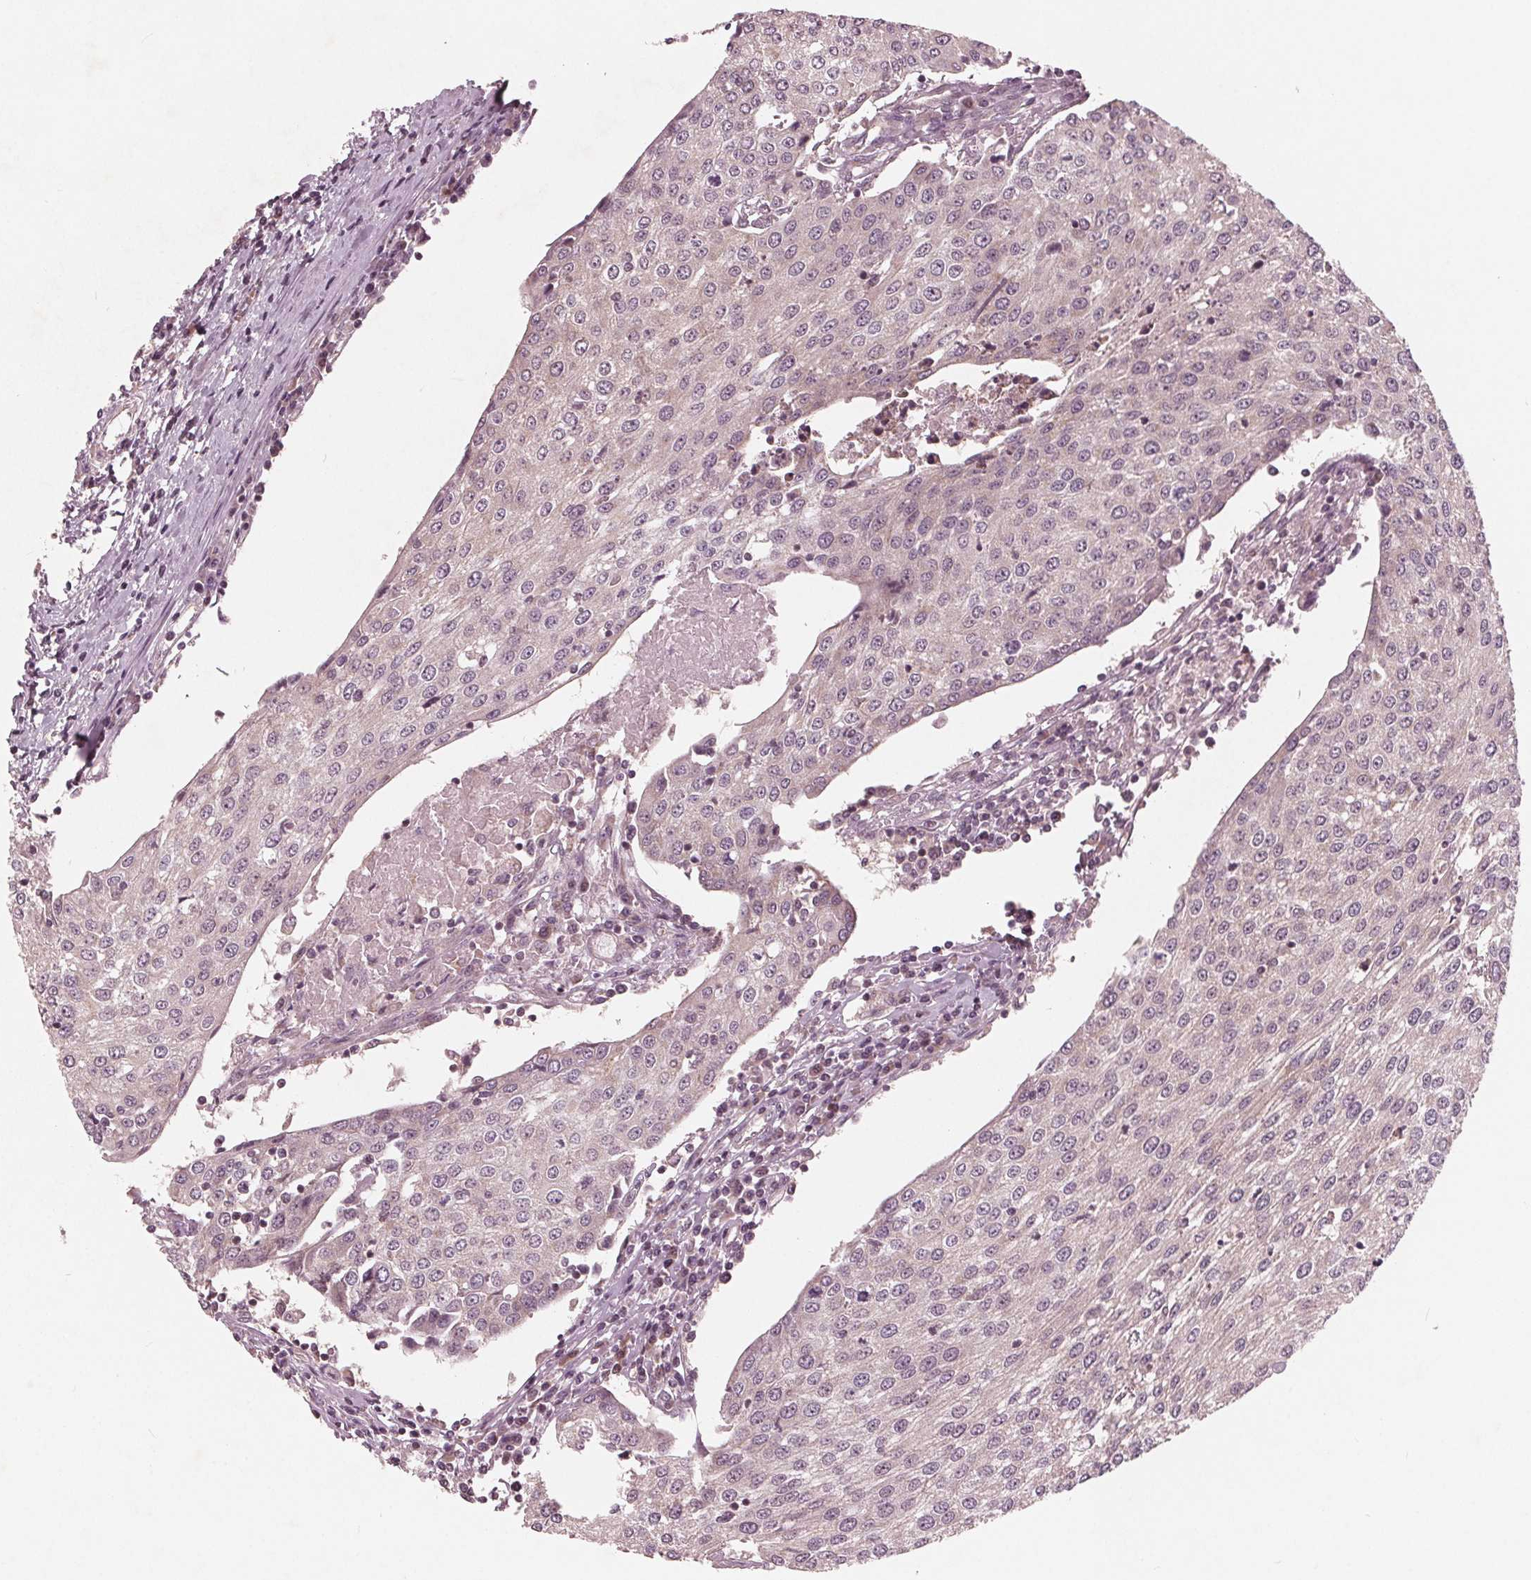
{"staining": {"intensity": "negative", "quantity": "none", "location": "none"}, "tissue": "urothelial cancer", "cell_type": "Tumor cells", "image_type": "cancer", "snomed": [{"axis": "morphology", "description": "Urothelial carcinoma, High grade"}, {"axis": "topography", "description": "Urinary bladder"}], "caption": "Human high-grade urothelial carcinoma stained for a protein using IHC demonstrates no expression in tumor cells.", "gene": "UBALD1", "patient": {"sex": "female", "age": 85}}